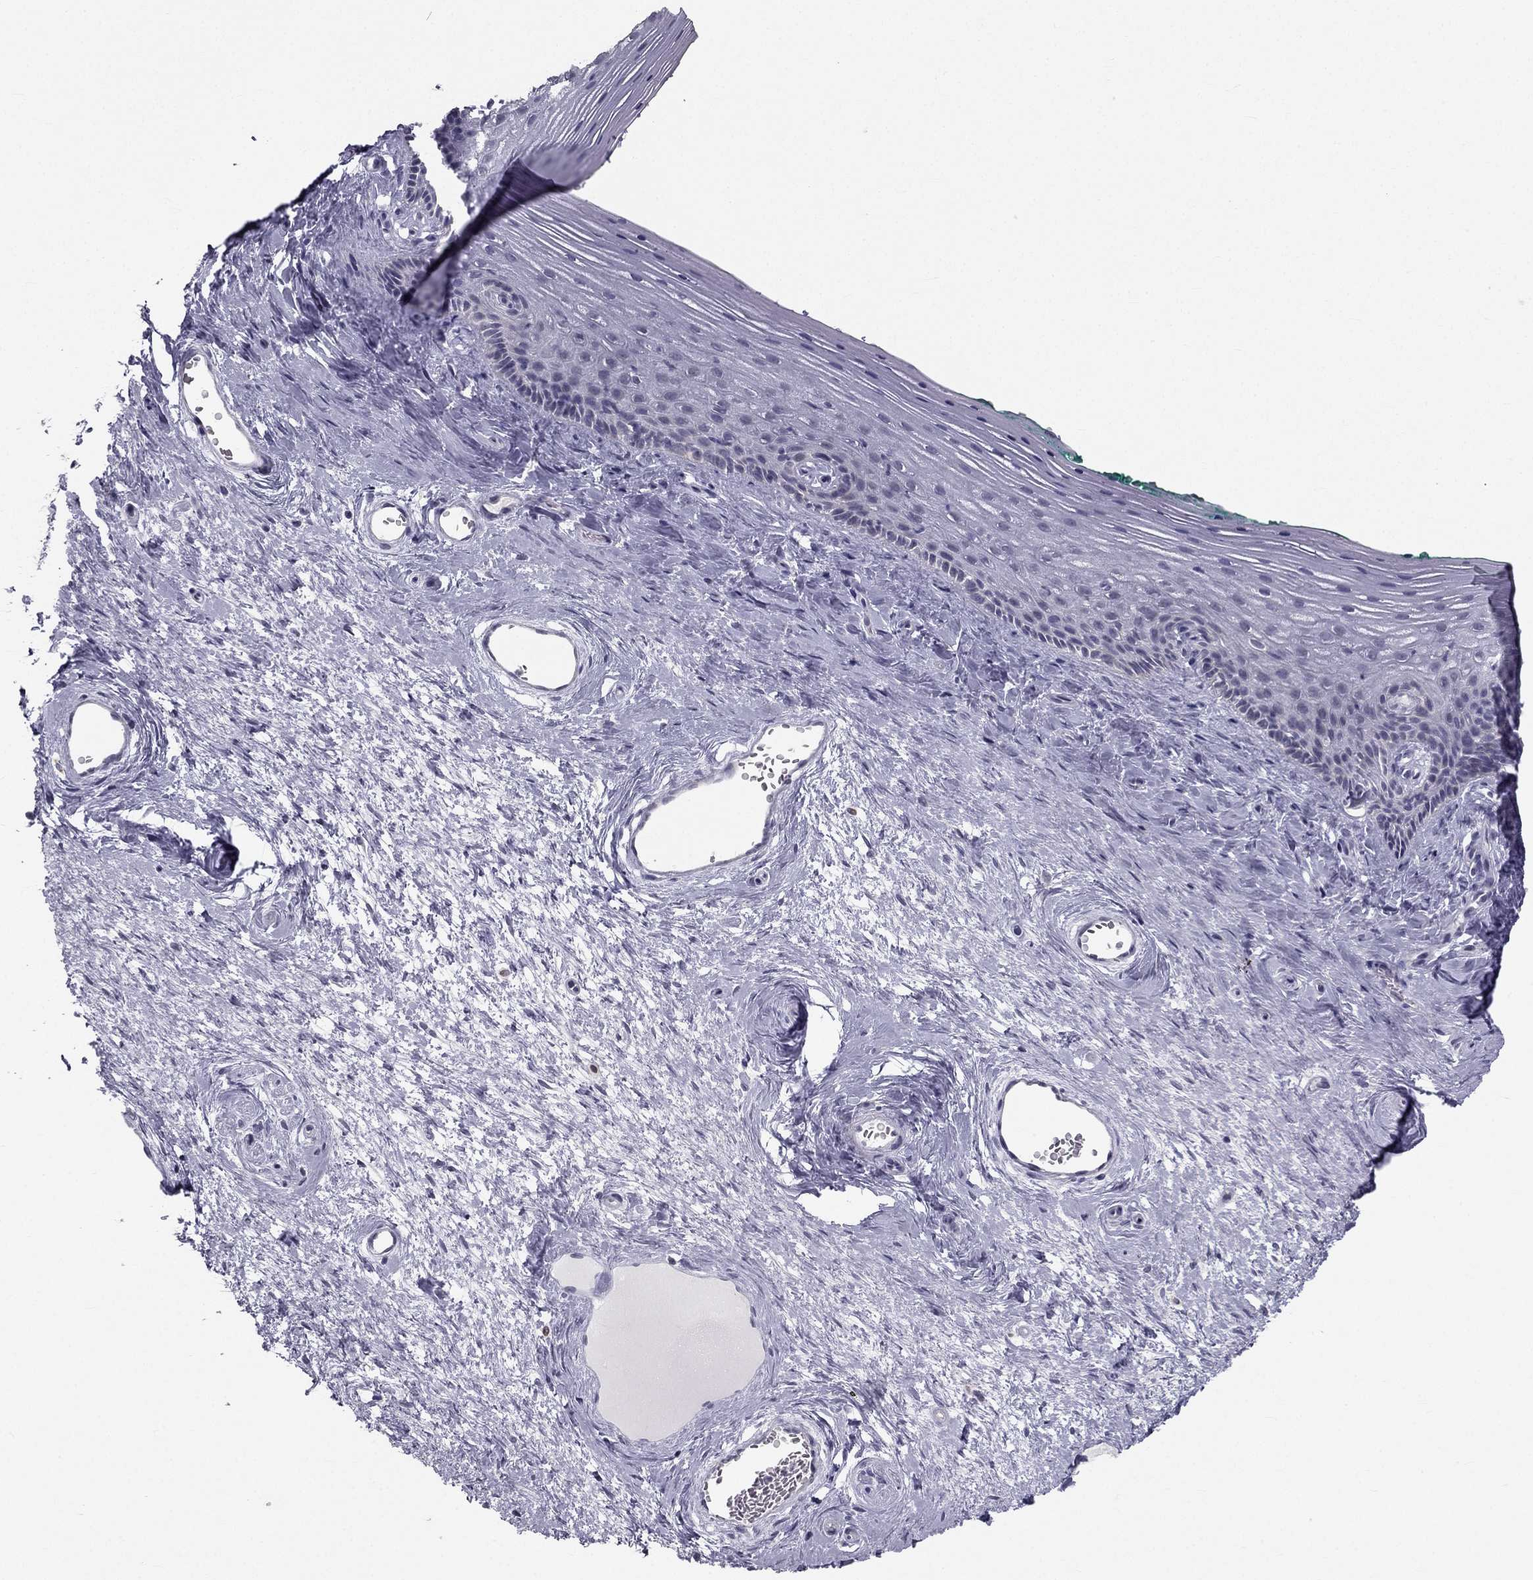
{"staining": {"intensity": "negative", "quantity": "none", "location": "none"}, "tissue": "vagina", "cell_type": "Squamous epithelial cells", "image_type": "normal", "snomed": [{"axis": "morphology", "description": "Normal tissue, NOS"}, {"axis": "topography", "description": "Vagina"}], "caption": "The micrograph shows no staining of squamous epithelial cells in benign vagina.", "gene": "C5orf49", "patient": {"sex": "female", "age": 45}}